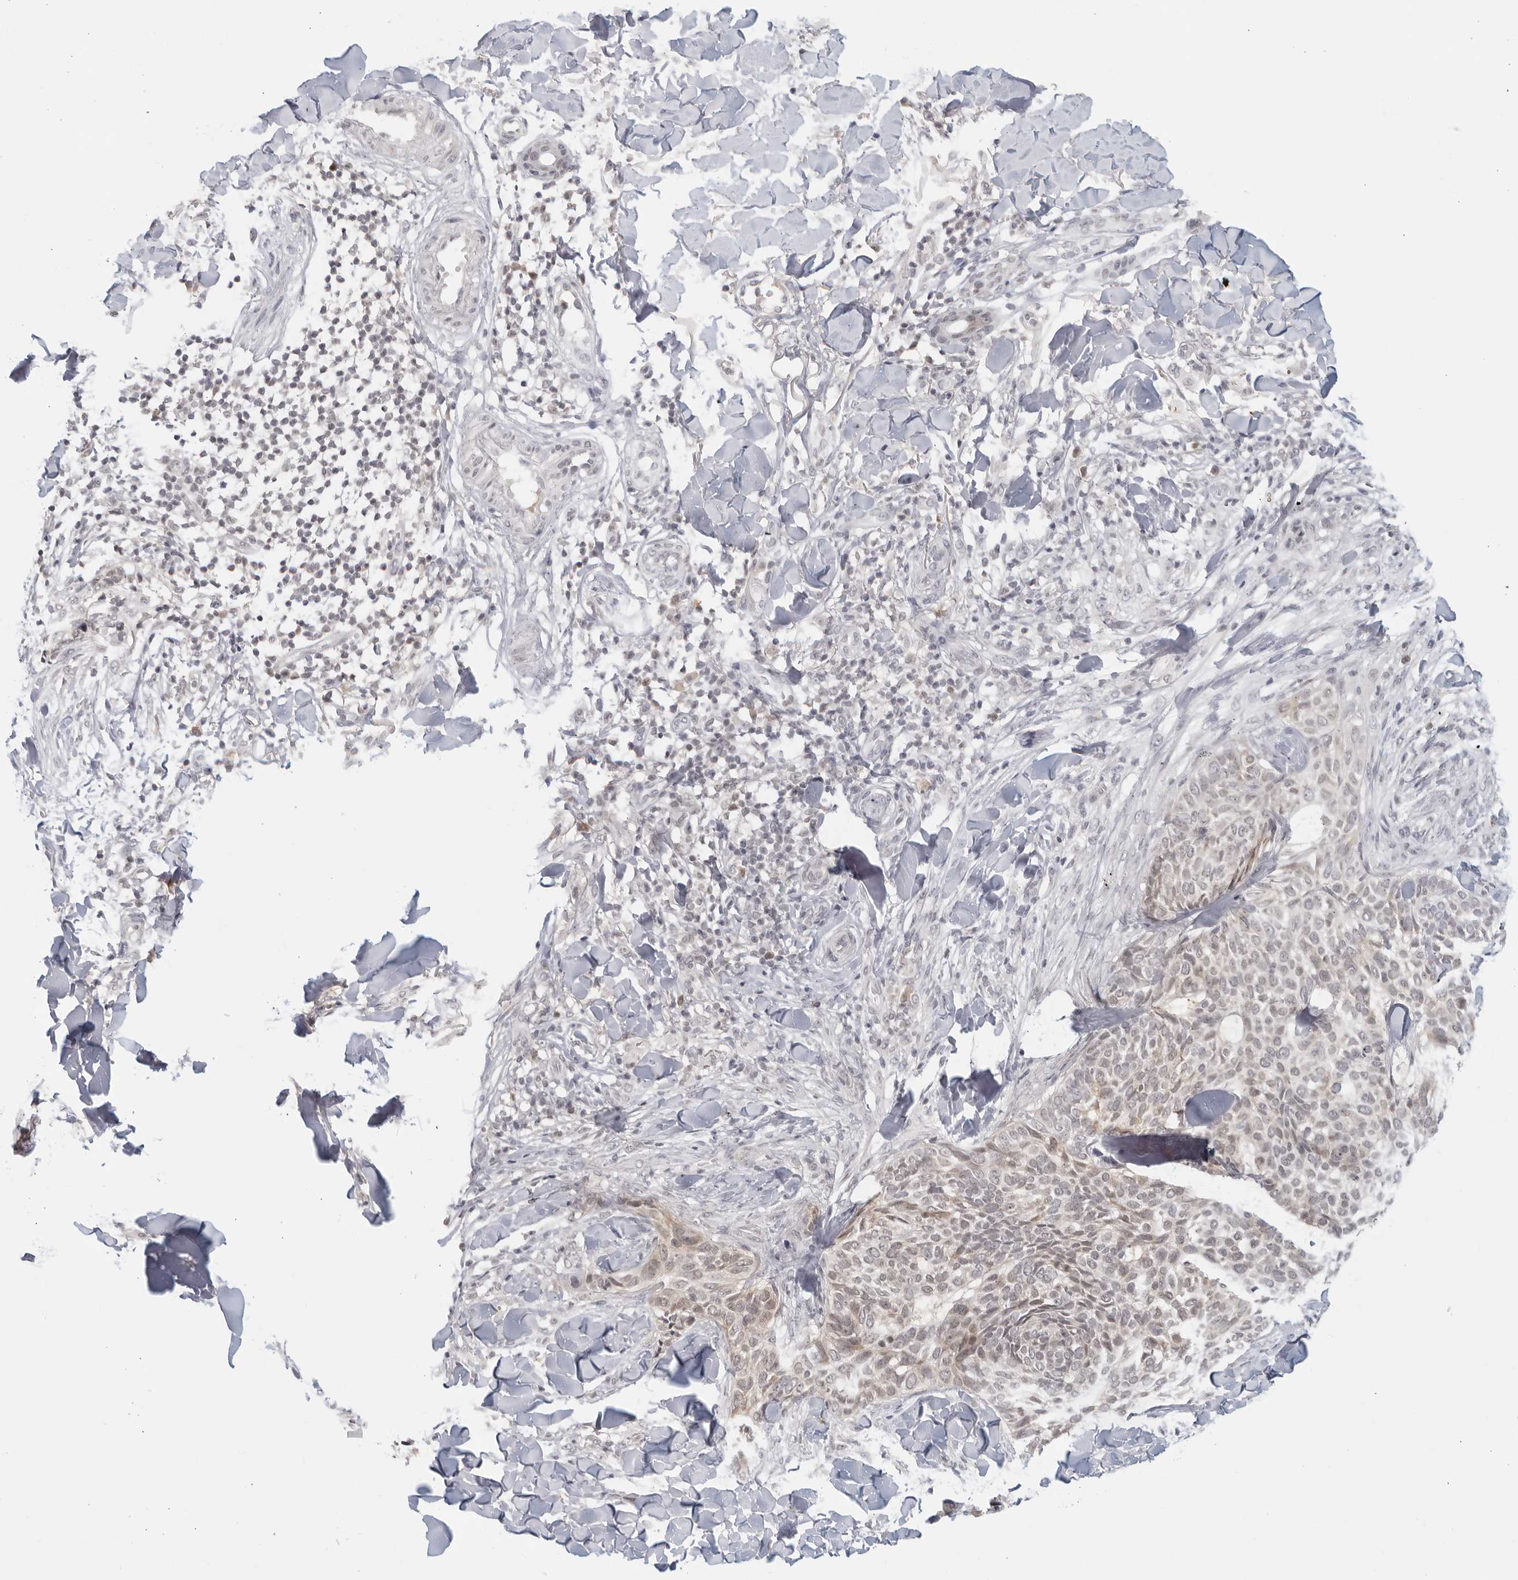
{"staining": {"intensity": "weak", "quantity": "<25%", "location": "nuclear"}, "tissue": "skin cancer", "cell_type": "Tumor cells", "image_type": "cancer", "snomed": [{"axis": "morphology", "description": "Normal tissue, NOS"}, {"axis": "morphology", "description": "Basal cell carcinoma"}, {"axis": "topography", "description": "Skin"}], "caption": "Tumor cells show no significant protein expression in skin basal cell carcinoma.", "gene": "RAB11FIP3", "patient": {"sex": "male", "age": 67}}